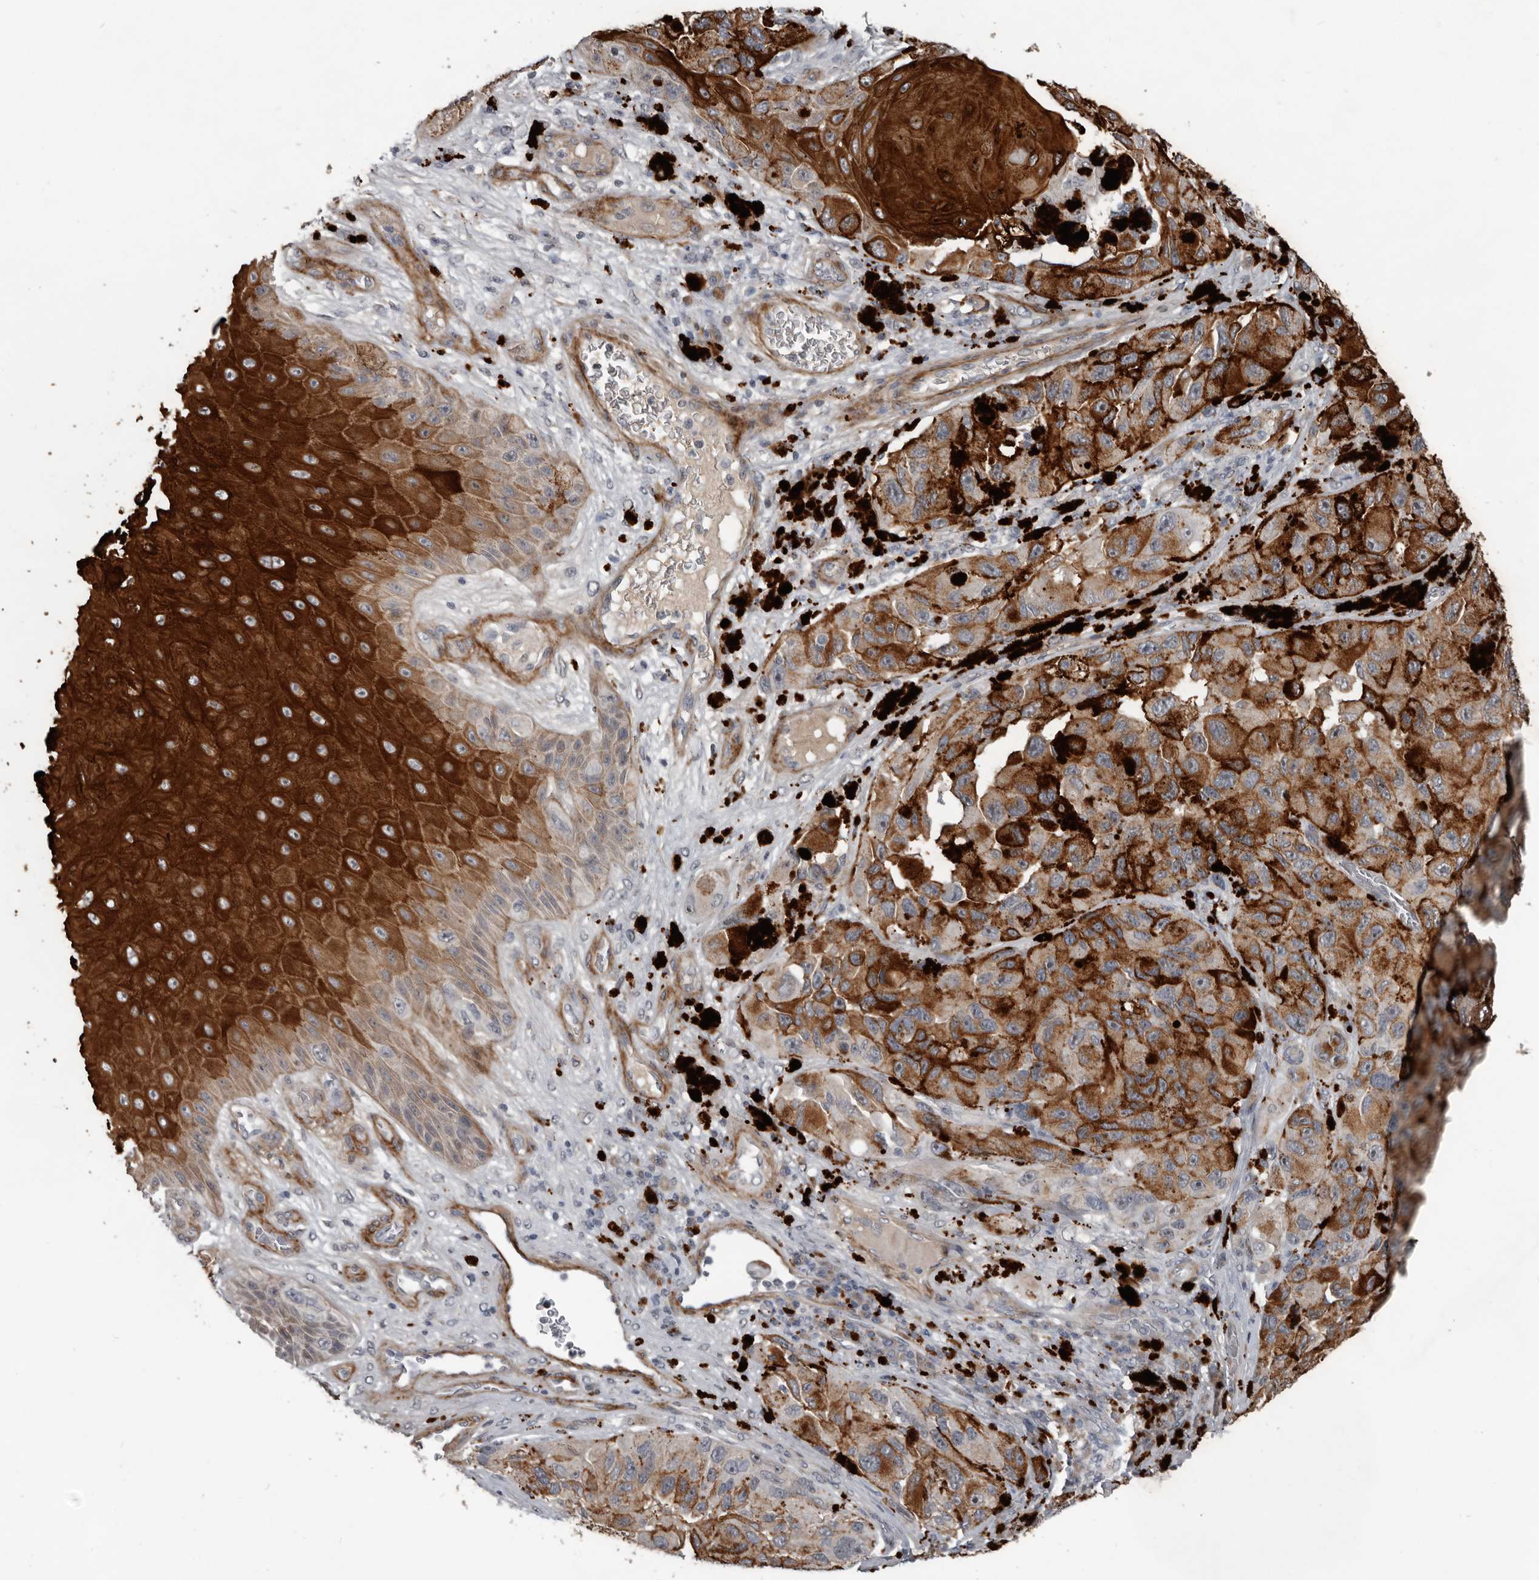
{"staining": {"intensity": "moderate", "quantity": ">75%", "location": "cytoplasmic/membranous"}, "tissue": "melanoma", "cell_type": "Tumor cells", "image_type": "cancer", "snomed": [{"axis": "morphology", "description": "Malignant melanoma, NOS"}, {"axis": "topography", "description": "Skin"}], "caption": "Melanoma tissue reveals moderate cytoplasmic/membranous staining in about >75% of tumor cells", "gene": "C1orf216", "patient": {"sex": "female", "age": 73}}